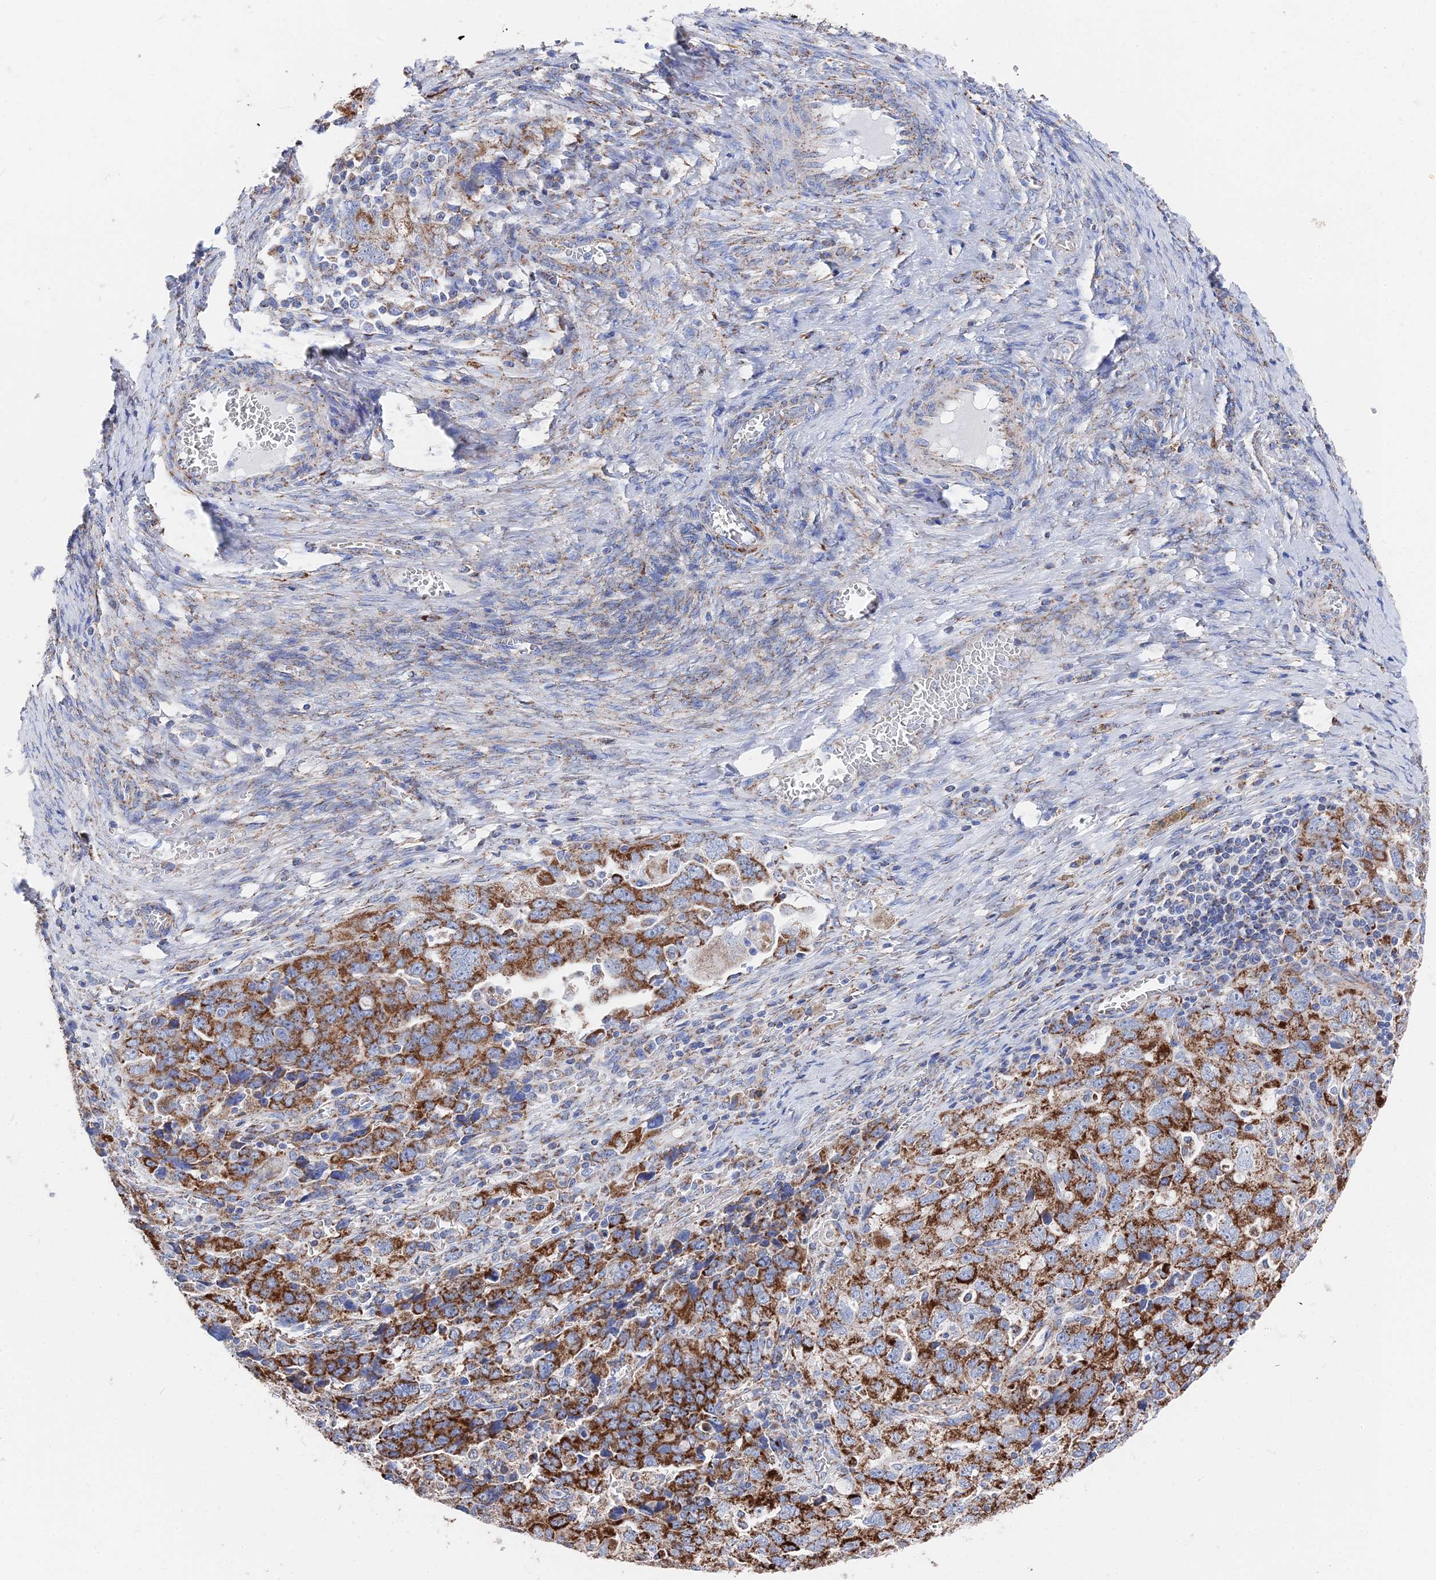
{"staining": {"intensity": "strong", "quantity": ">75%", "location": "cytoplasmic/membranous"}, "tissue": "ovarian cancer", "cell_type": "Tumor cells", "image_type": "cancer", "snomed": [{"axis": "morphology", "description": "Carcinoma, NOS"}, {"axis": "morphology", "description": "Cystadenocarcinoma, serous, NOS"}, {"axis": "topography", "description": "Ovary"}], "caption": "Immunohistochemical staining of human ovarian cancer (serous cystadenocarcinoma) reveals strong cytoplasmic/membranous protein expression in approximately >75% of tumor cells.", "gene": "IFT80", "patient": {"sex": "female", "age": 69}}